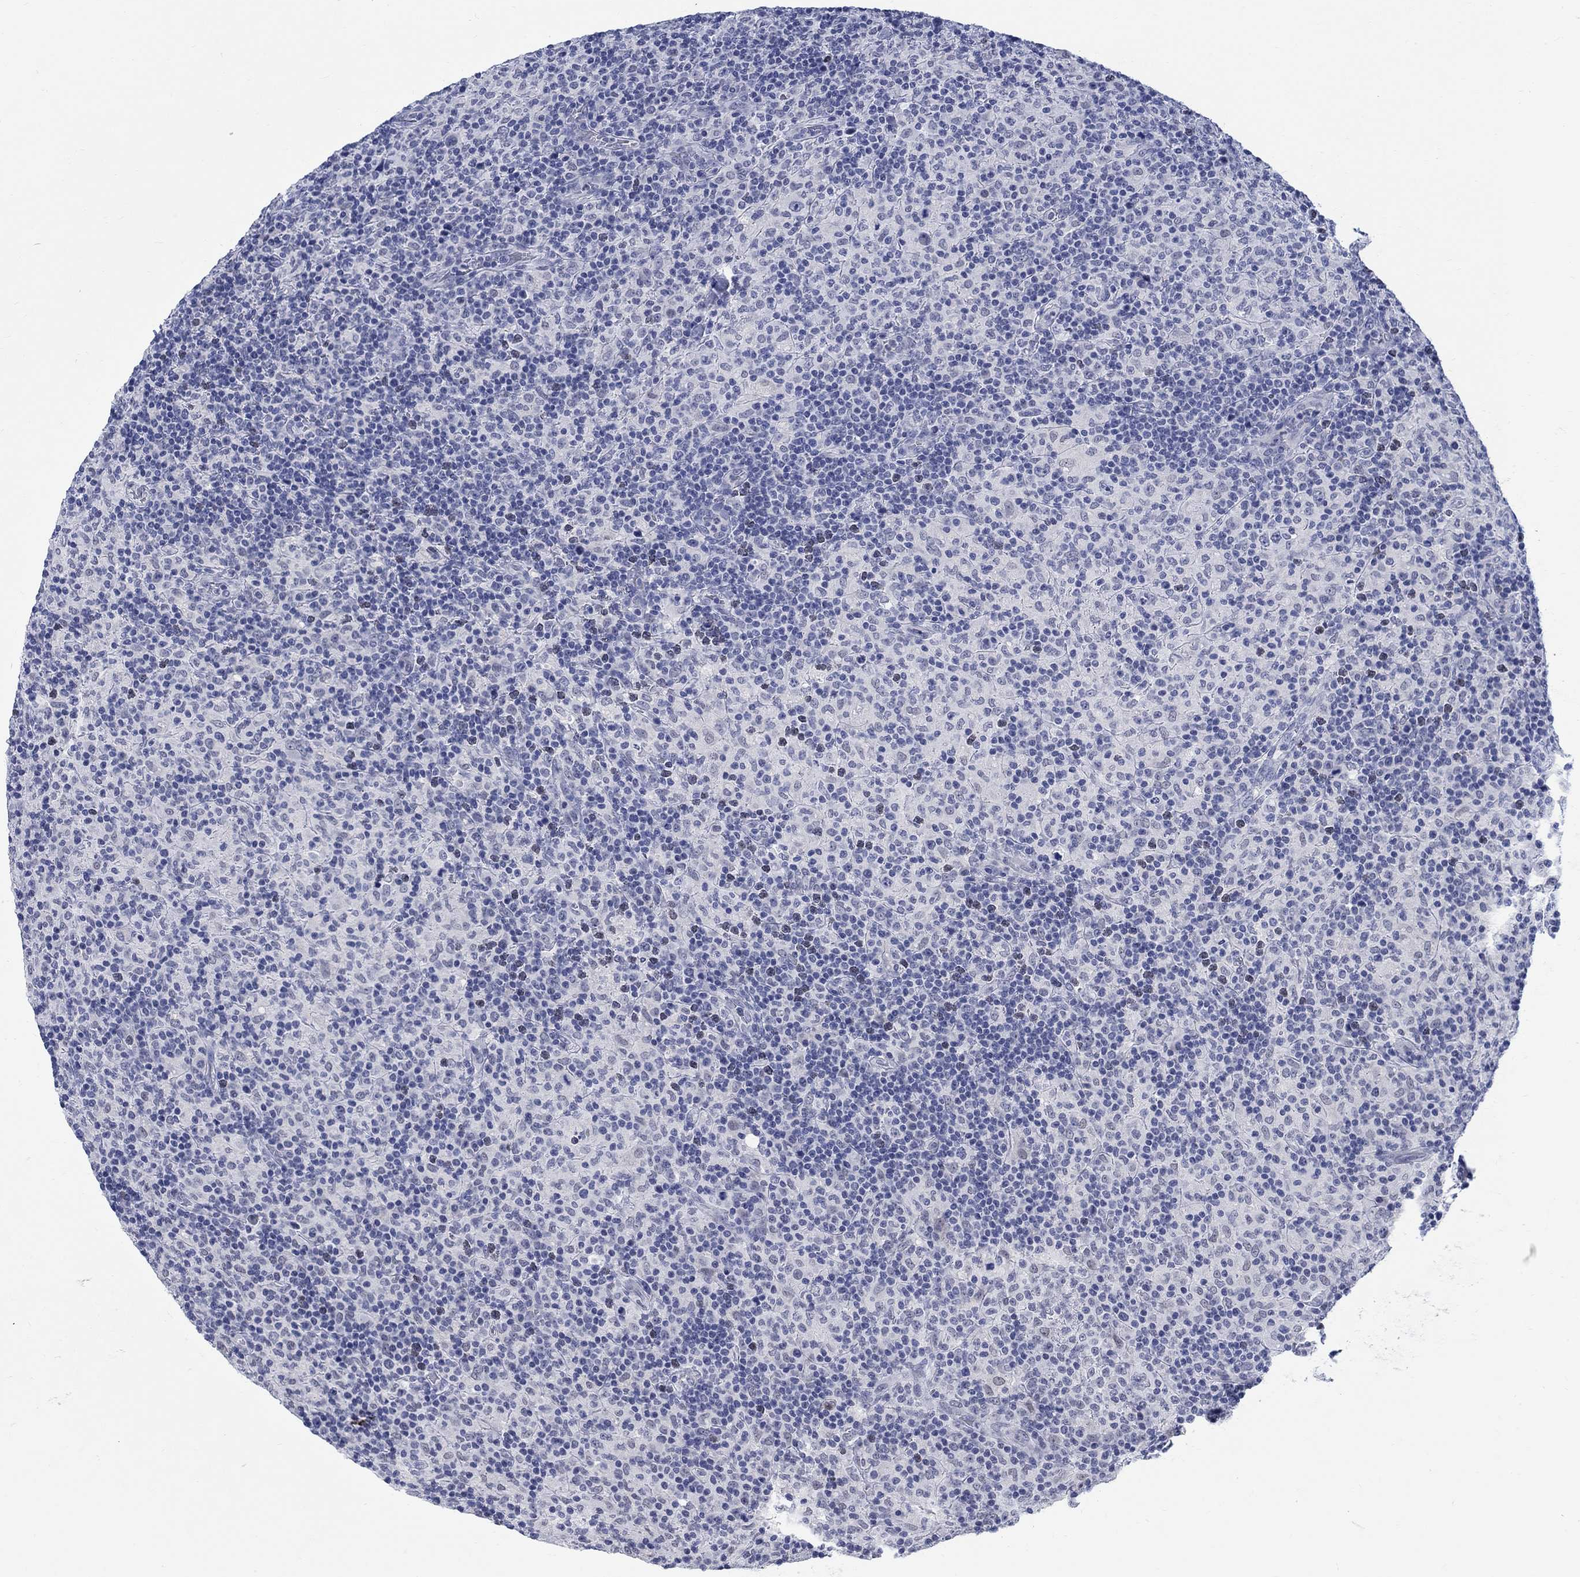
{"staining": {"intensity": "negative", "quantity": "none", "location": "none"}, "tissue": "lymphoma", "cell_type": "Tumor cells", "image_type": "cancer", "snomed": [{"axis": "morphology", "description": "Hodgkin's disease, NOS"}, {"axis": "topography", "description": "Lymph node"}], "caption": "Tumor cells are negative for protein expression in human lymphoma. (Stains: DAB immunohistochemistry (IHC) with hematoxylin counter stain, Microscopy: brightfield microscopy at high magnification).", "gene": "ANKS1B", "patient": {"sex": "male", "age": 70}}